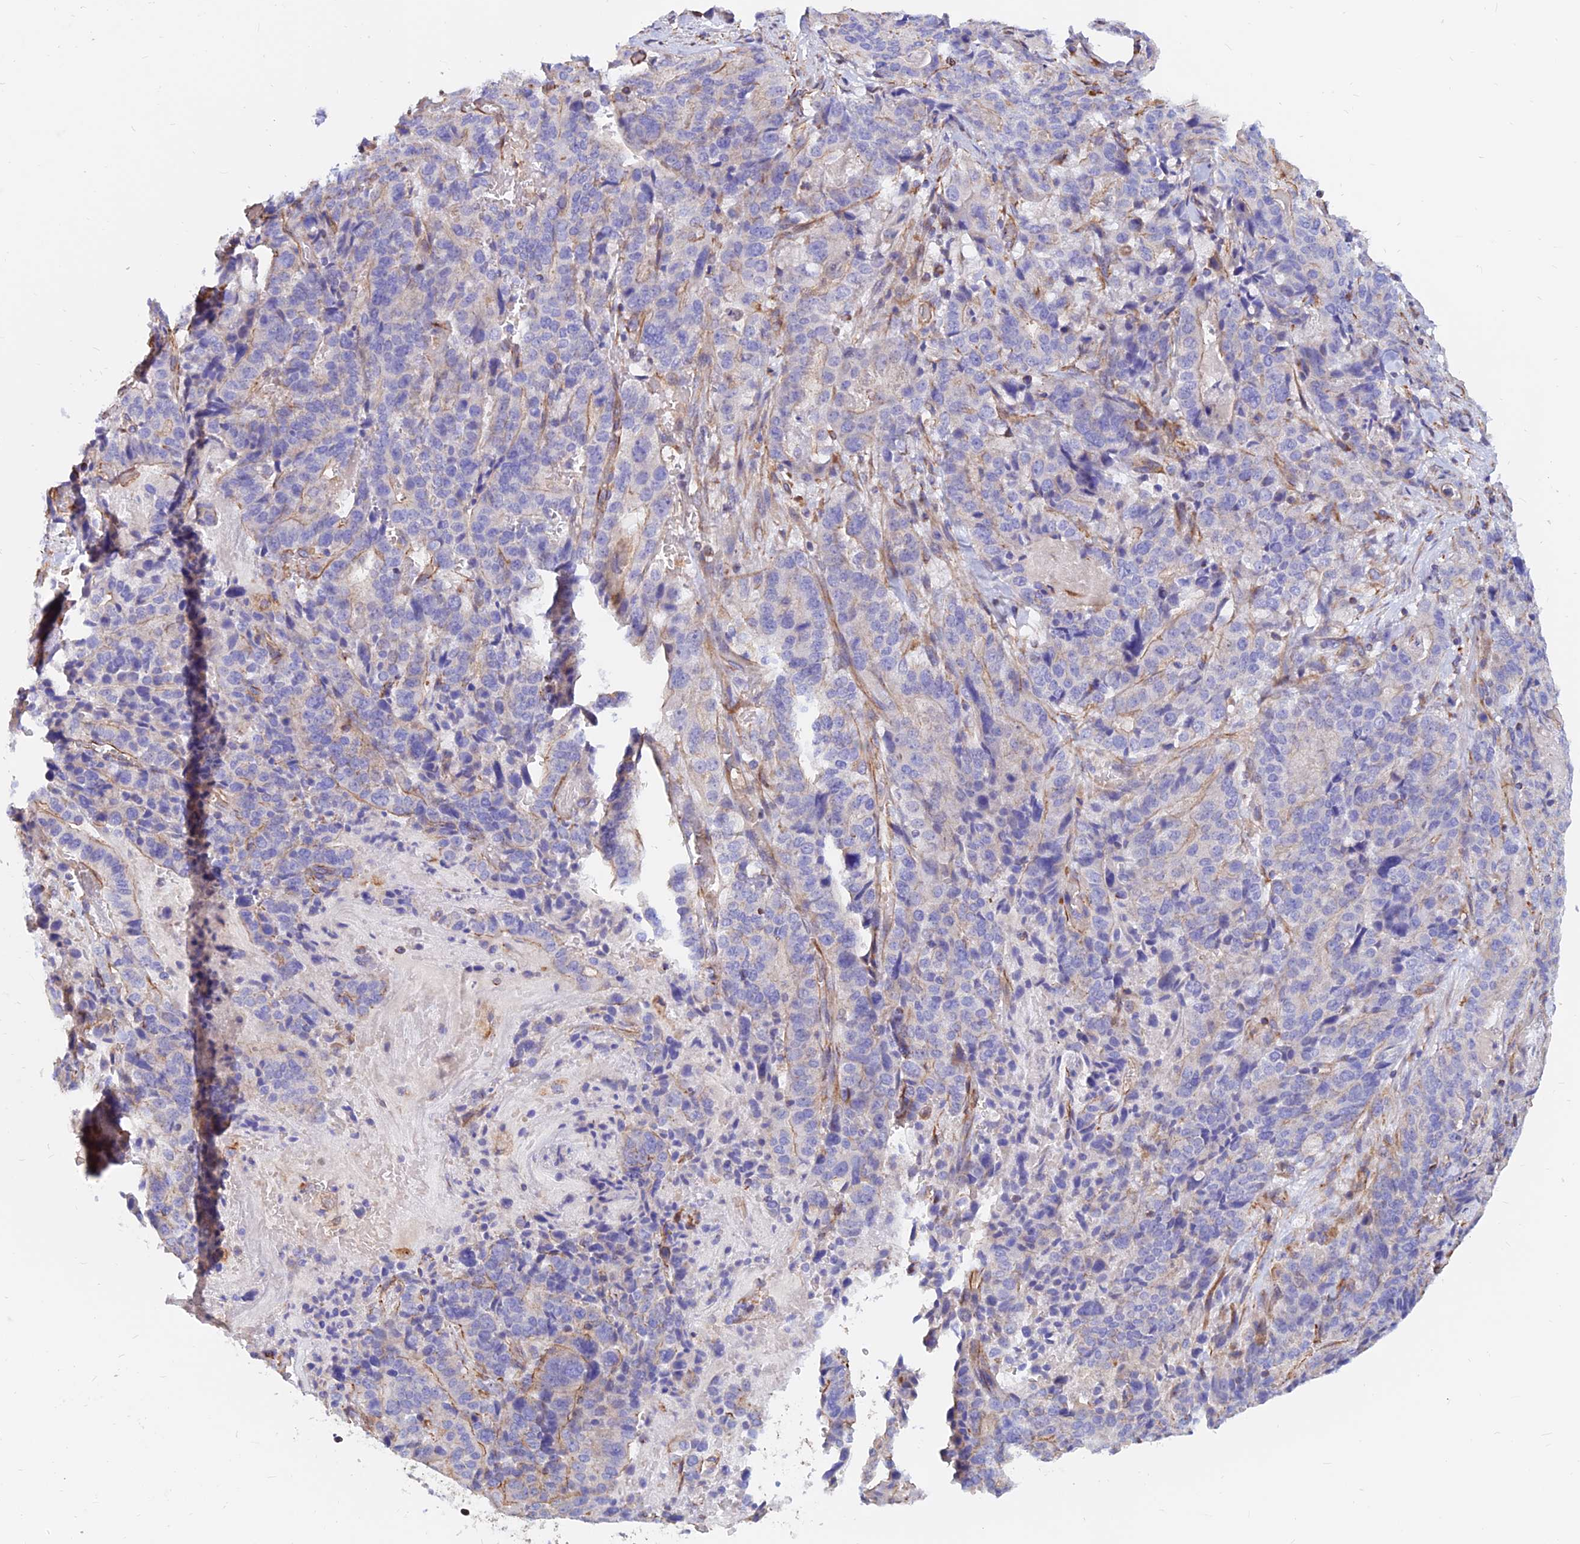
{"staining": {"intensity": "negative", "quantity": "none", "location": "none"}, "tissue": "stomach cancer", "cell_type": "Tumor cells", "image_type": "cancer", "snomed": [{"axis": "morphology", "description": "Adenocarcinoma, NOS"}, {"axis": "topography", "description": "Stomach"}], "caption": "Stomach cancer stained for a protein using IHC demonstrates no positivity tumor cells.", "gene": "CDK18", "patient": {"sex": "male", "age": 48}}